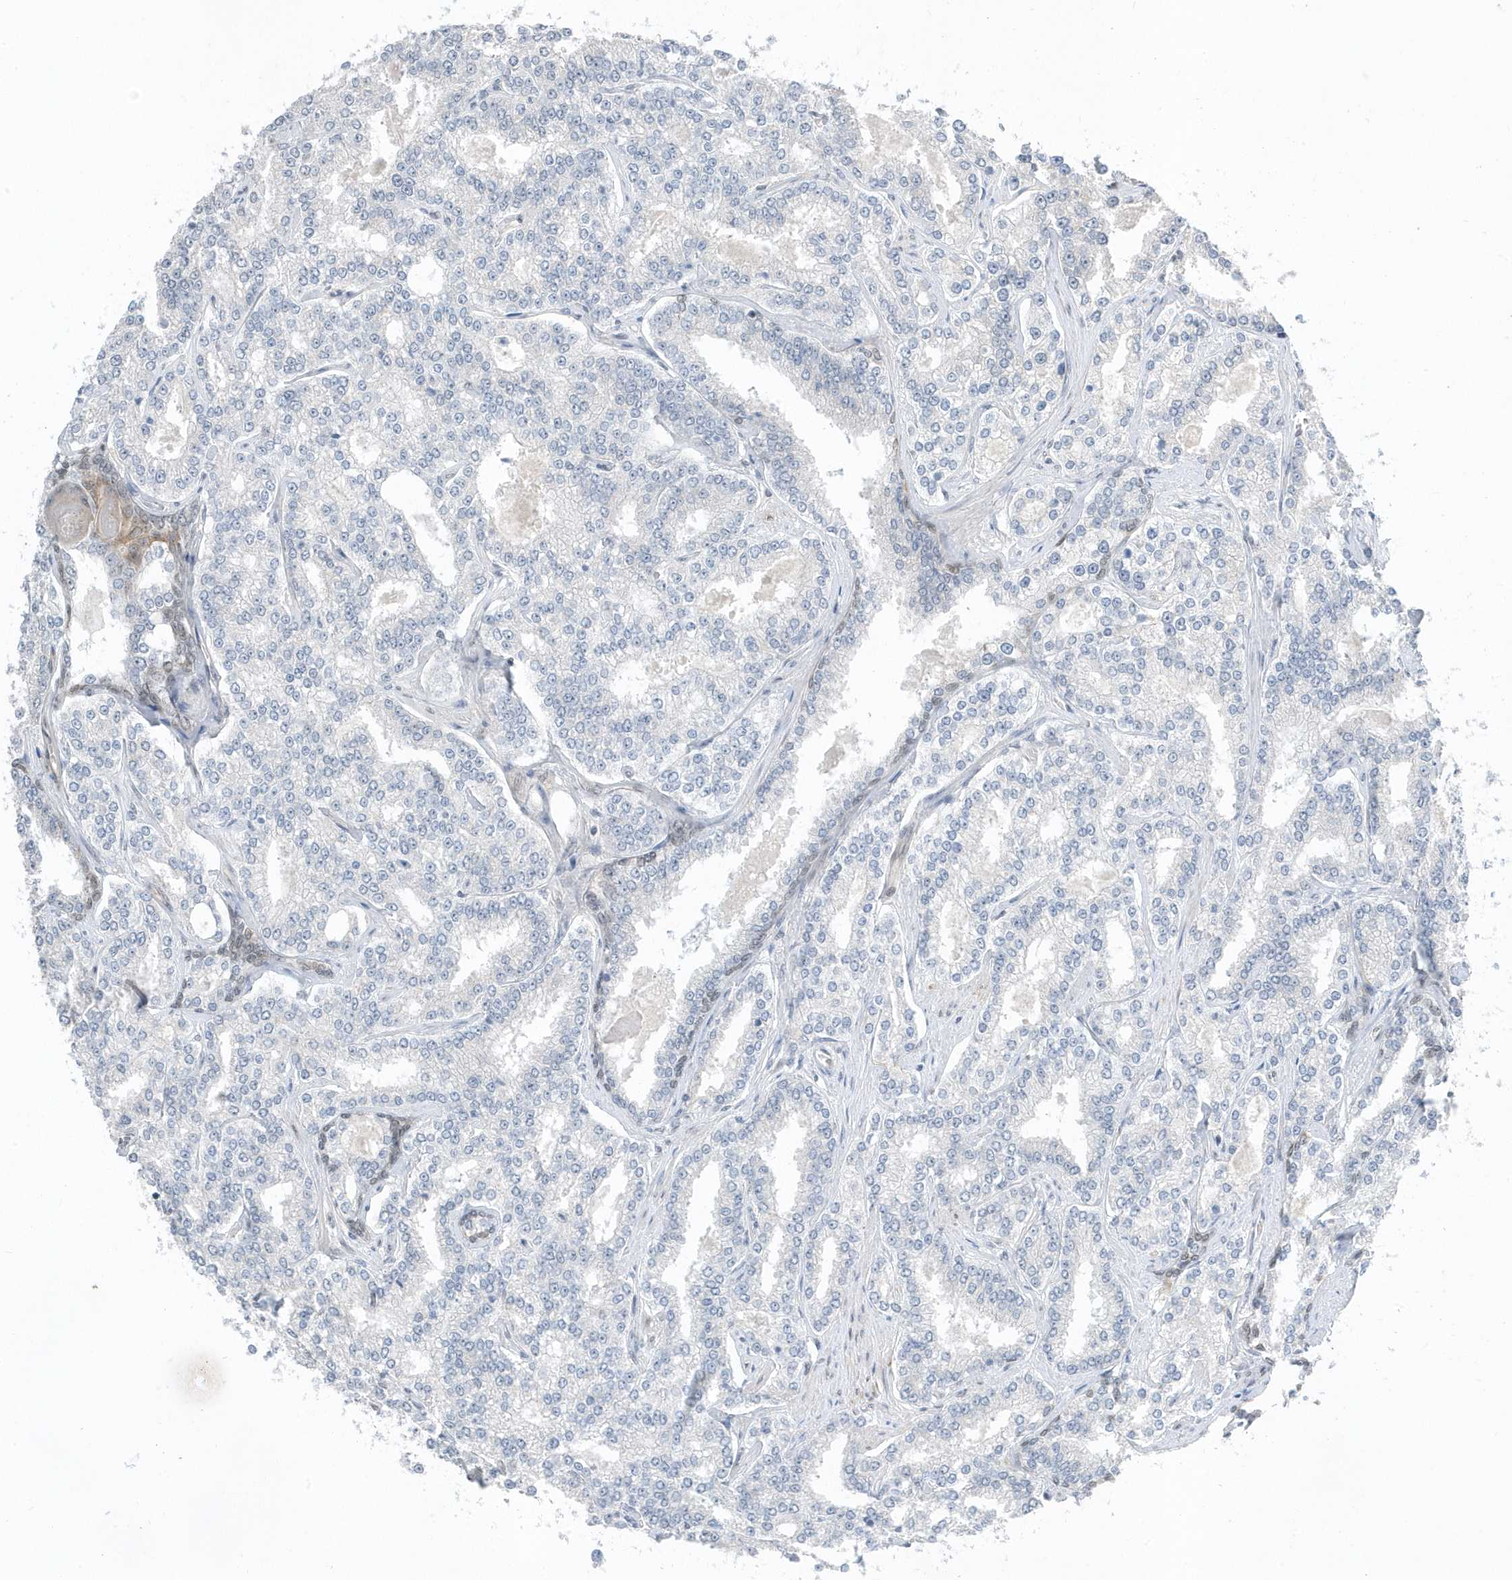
{"staining": {"intensity": "negative", "quantity": "none", "location": "none"}, "tissue": "prostate cancer", "cell_type": "Tumor cells", "image_type": "cancer", "snomed": [{"axis": "morphology", "description": "Normal tissue, NOS"}, {"axis": "morphology", "description": "Adenocarcinoma, High grade"}, {"axis": "topography", "description": "Prostate"}], "caption": "The micrograph shows no significant positivity in tumor cells of prostate cancer (high-grade adenocarcinoma). (DAB (3,3'-diaminobenzidine) immunohistochemistry, high magnification).", "gene": "ZNF740", "patient": {"sex": "male", "age": 83}}